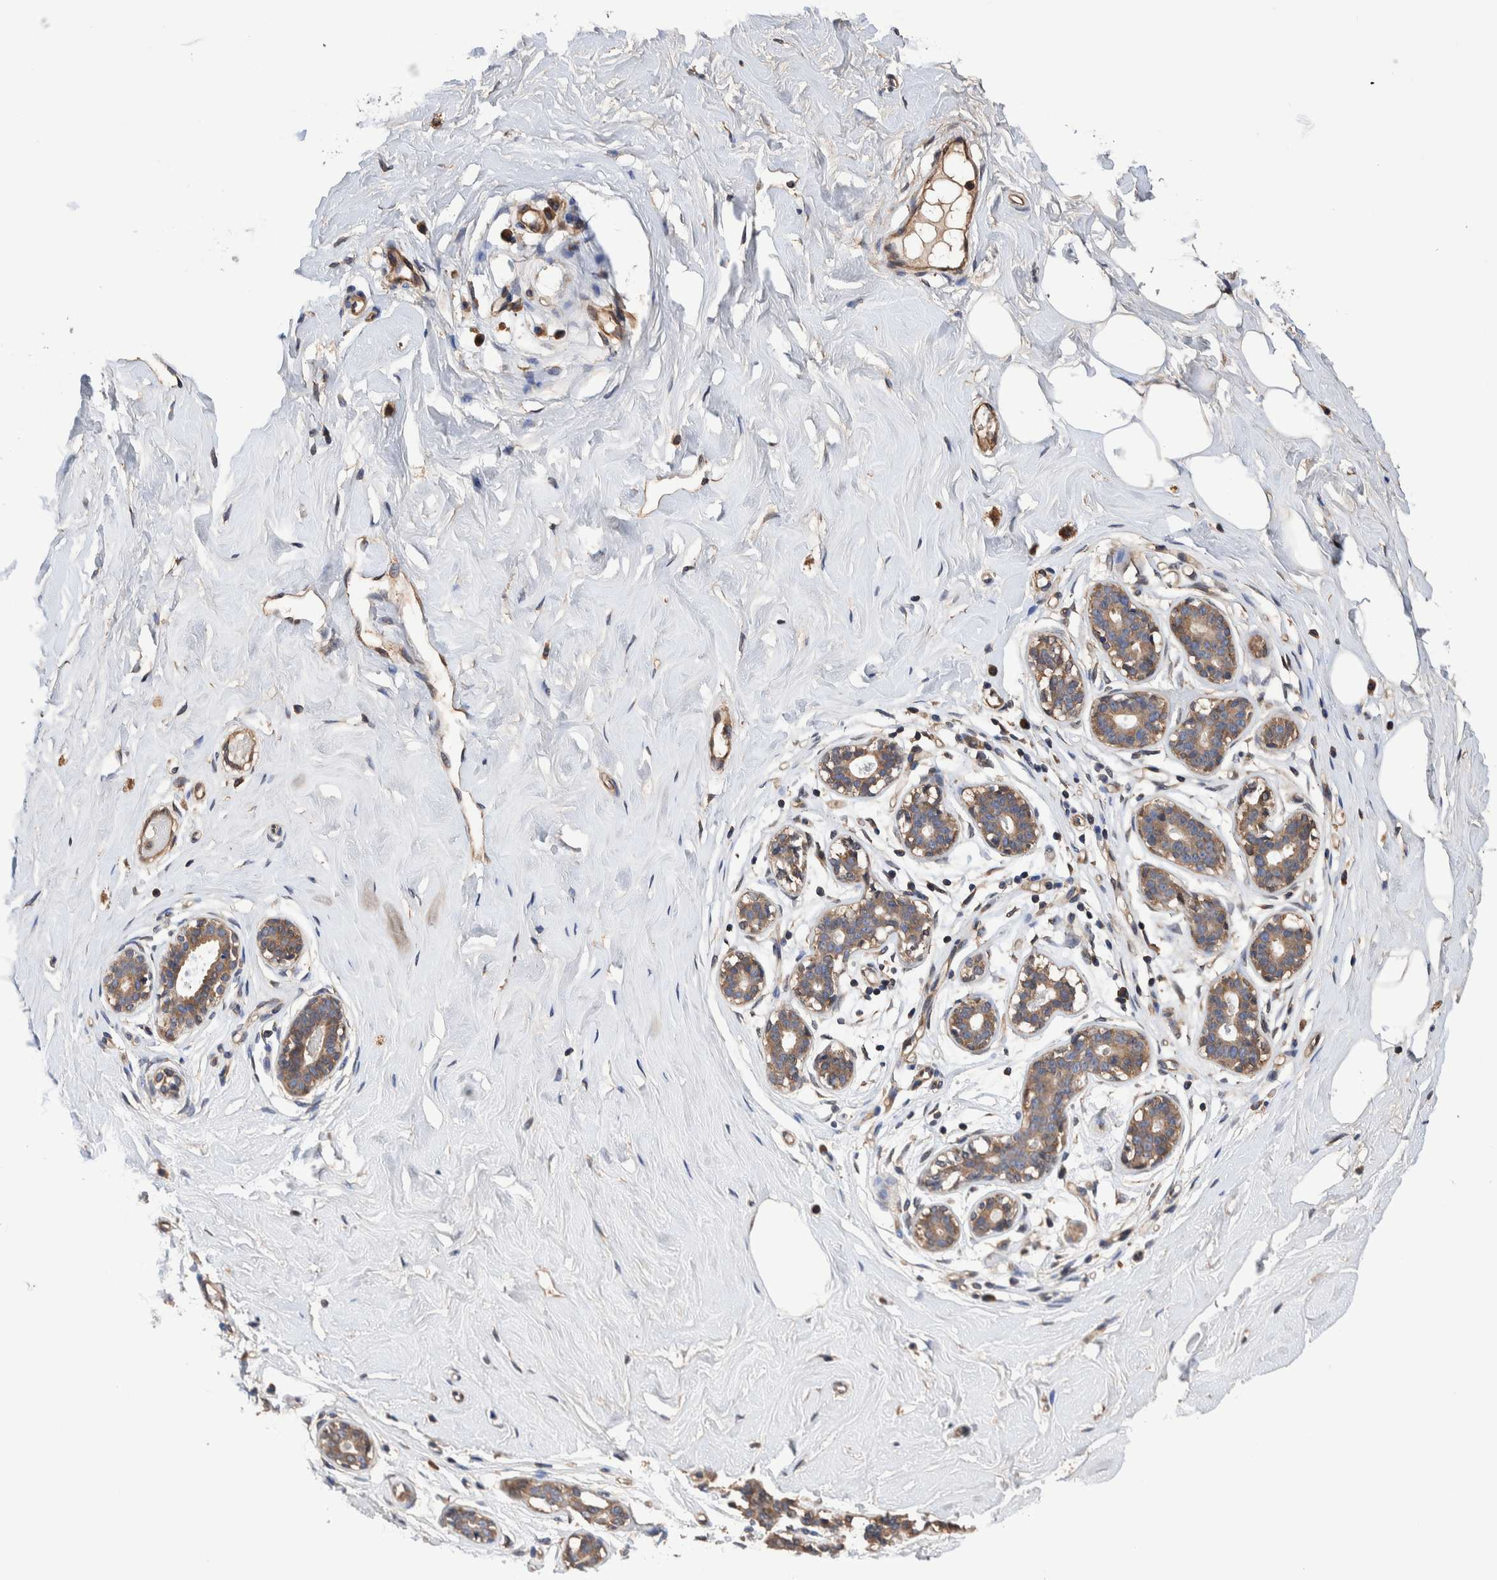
{"staining": {"intensity": "weak", "quantity": "25%-75%", "location": "cytoplasmic/membranous"}, "tissue": "breast", "cell_type": "Adipocytes", "image_type": "normal", "snomed": [{"axis": "morphology", "description": "Normal tissue, NOS"}, {"axis": "topography", "description": "Breast"}], "caption": "A brown stain shows weak cytoplasmic/membranous staining of a protein in adipocytes of benign breast.", "gene": "SLC45A4", "patient": {"sex": "female", "age": 23}}